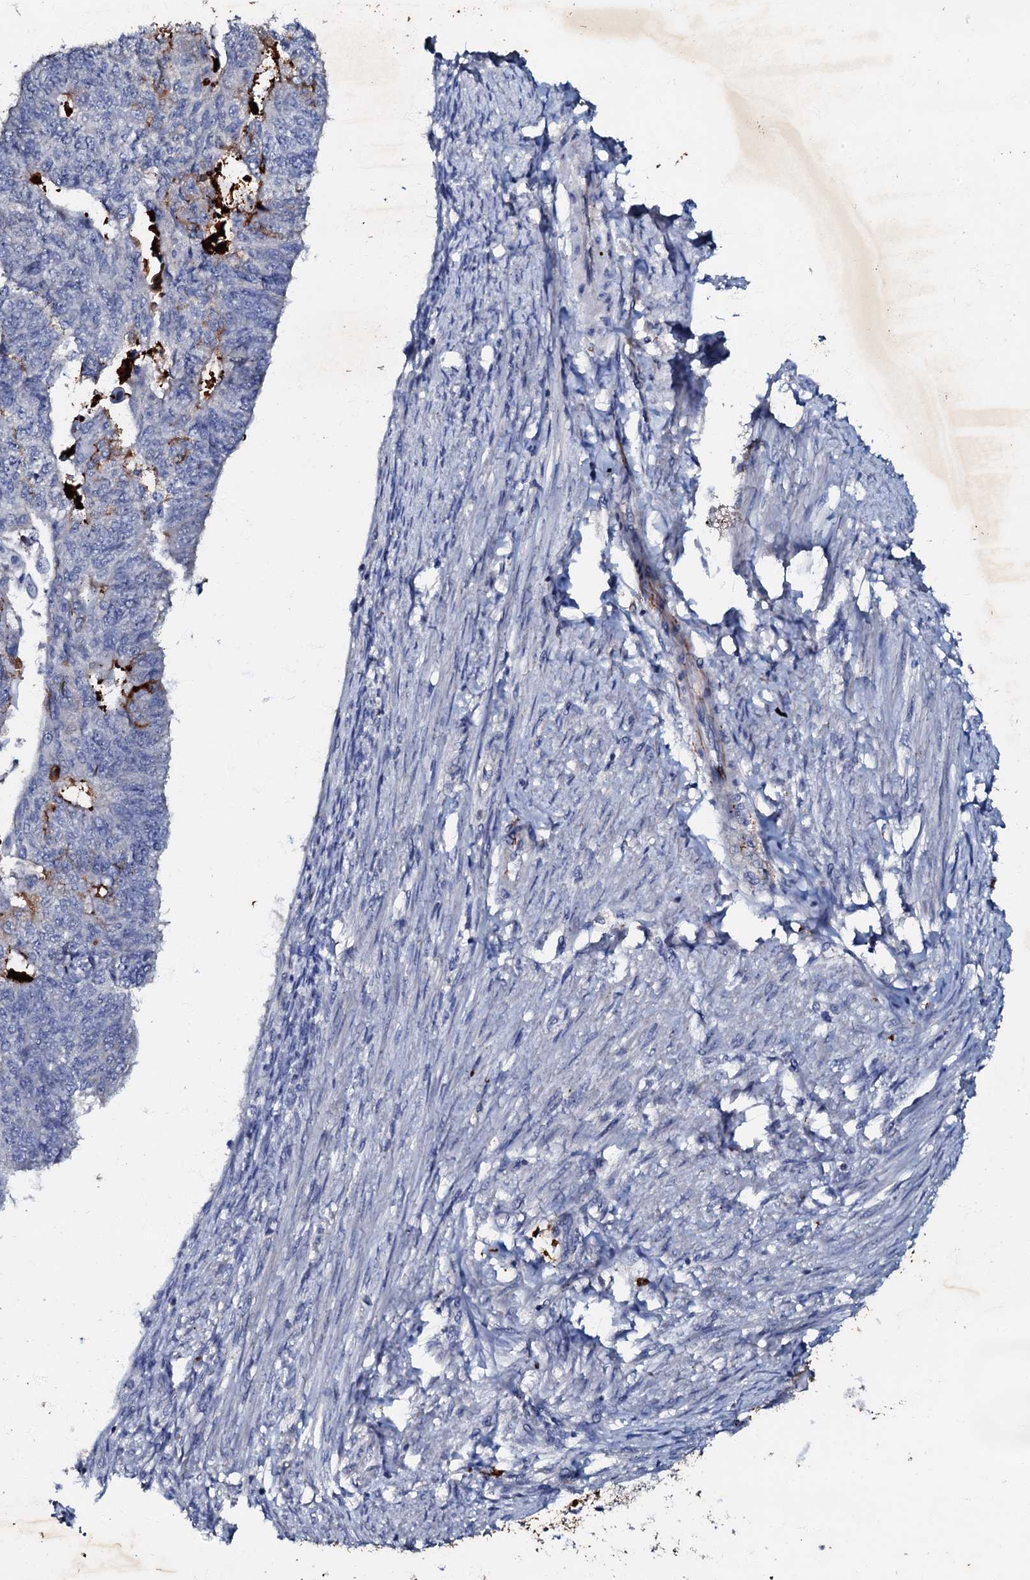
{"staining": {"intensity": "negative", "quantity": "none", "location": "none"}, "tissue": "endometrial cancer", "cell_type": "Tumor cells", "image_type": "cancer", "snomed": [{"axis": "morphology", "description": "Adenocarcinoma, NOS"}, {"axis": "topography", "description": "Endometrium"}], "caption": "Protein analysis of endometrial cancer exhibits no significant positivity in tumor cells.", "gene": "MANSC4", "patient": {"sex": "female", "age": 32}}